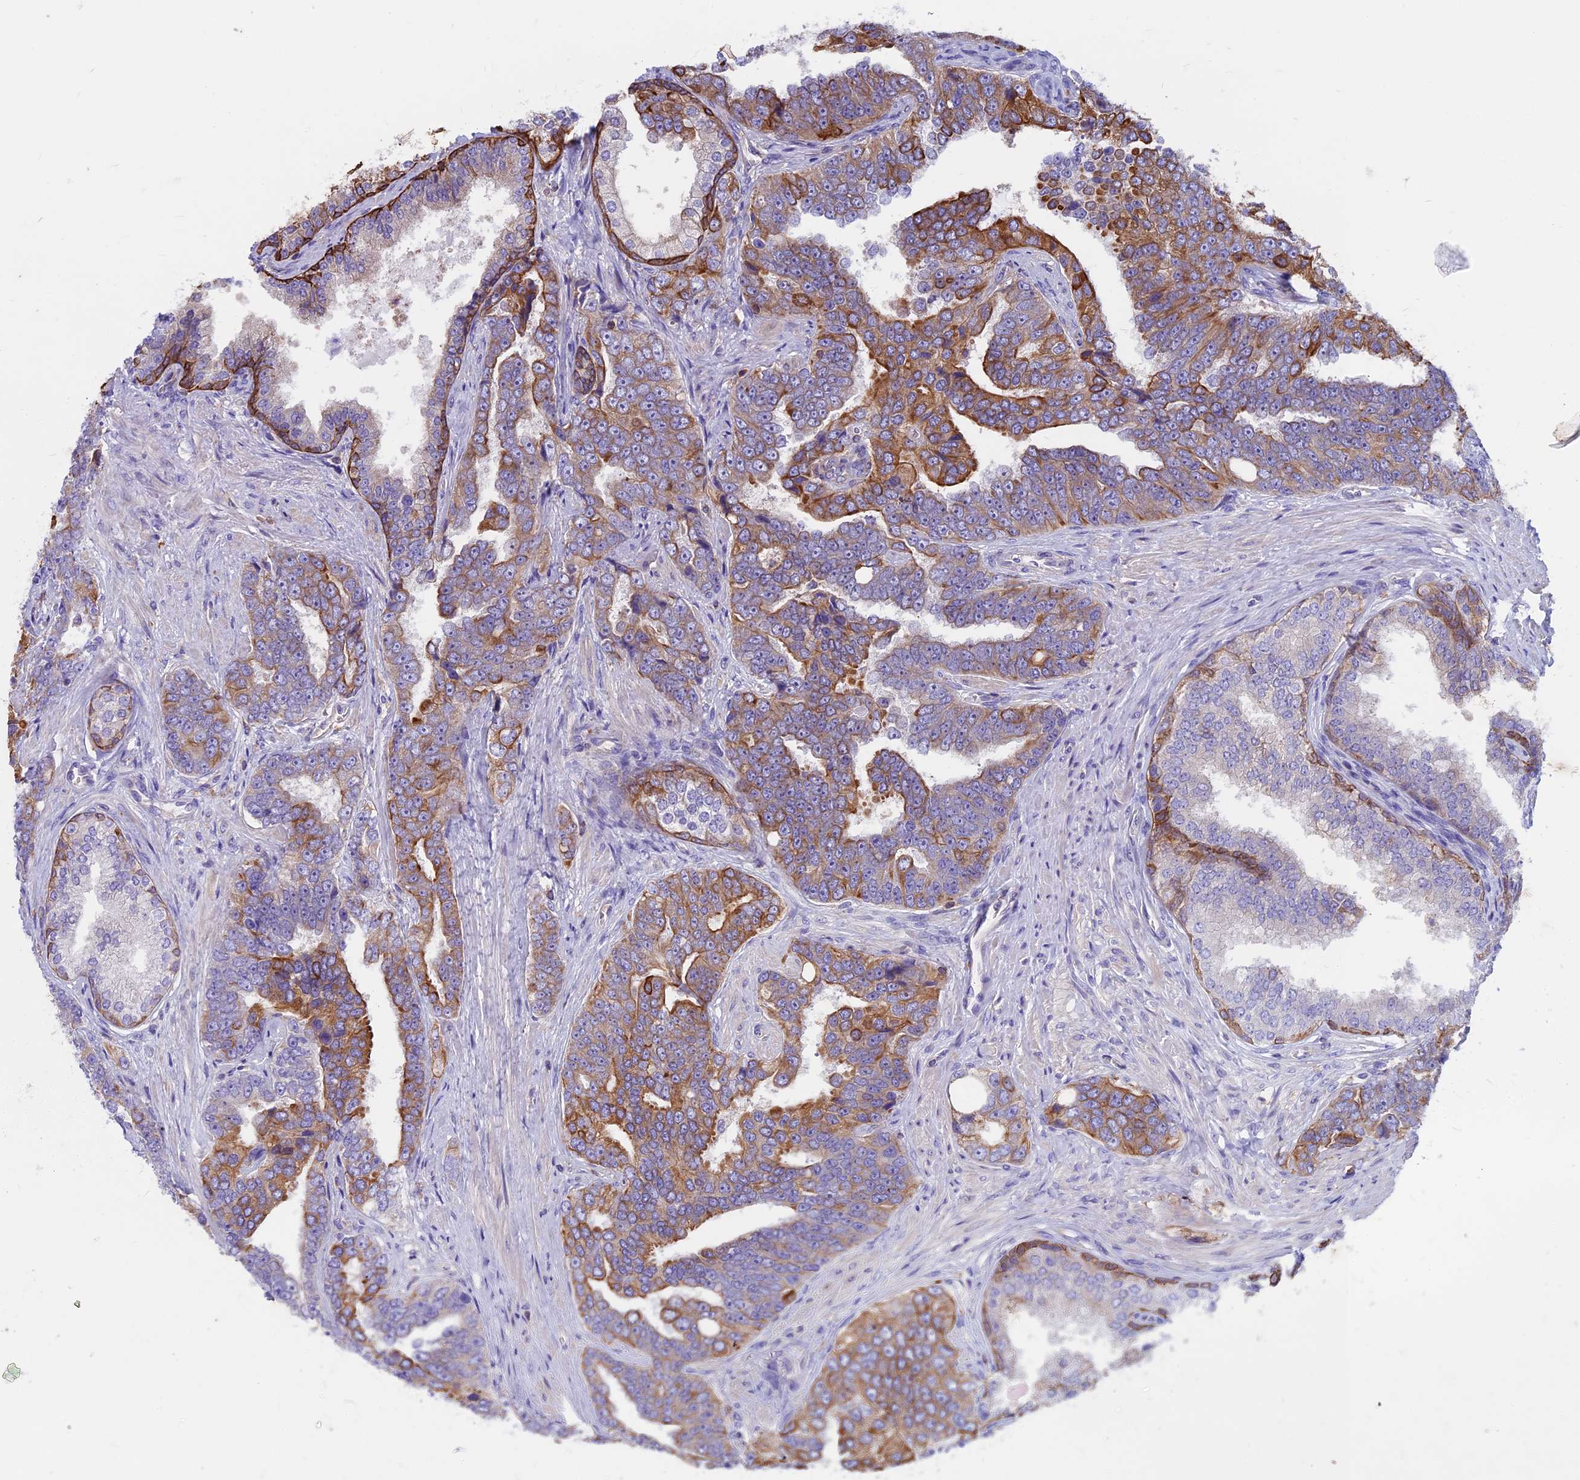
{"staining": {"intensity": "strong", "quantity": "25%-75%", "location": "cytoplasmic/membranous"}, "tissue": "prostate cancer", "cell_type": "Tumor cells", "image_type": "cancer", "snomed": [{"axis": "morphology", "description": "Adenocarcinoma, High grade"}, {"axis": "topography", "description": "Prostate"}], "caption": "The image shows a brown stain indicating the presence of a protein in the cytoplasmic/membranous of tumor cells in high-grade adenocarcinoma (prostate).", "gene": "CDAN1", "patient": {"sex": "male", "age": 67}}